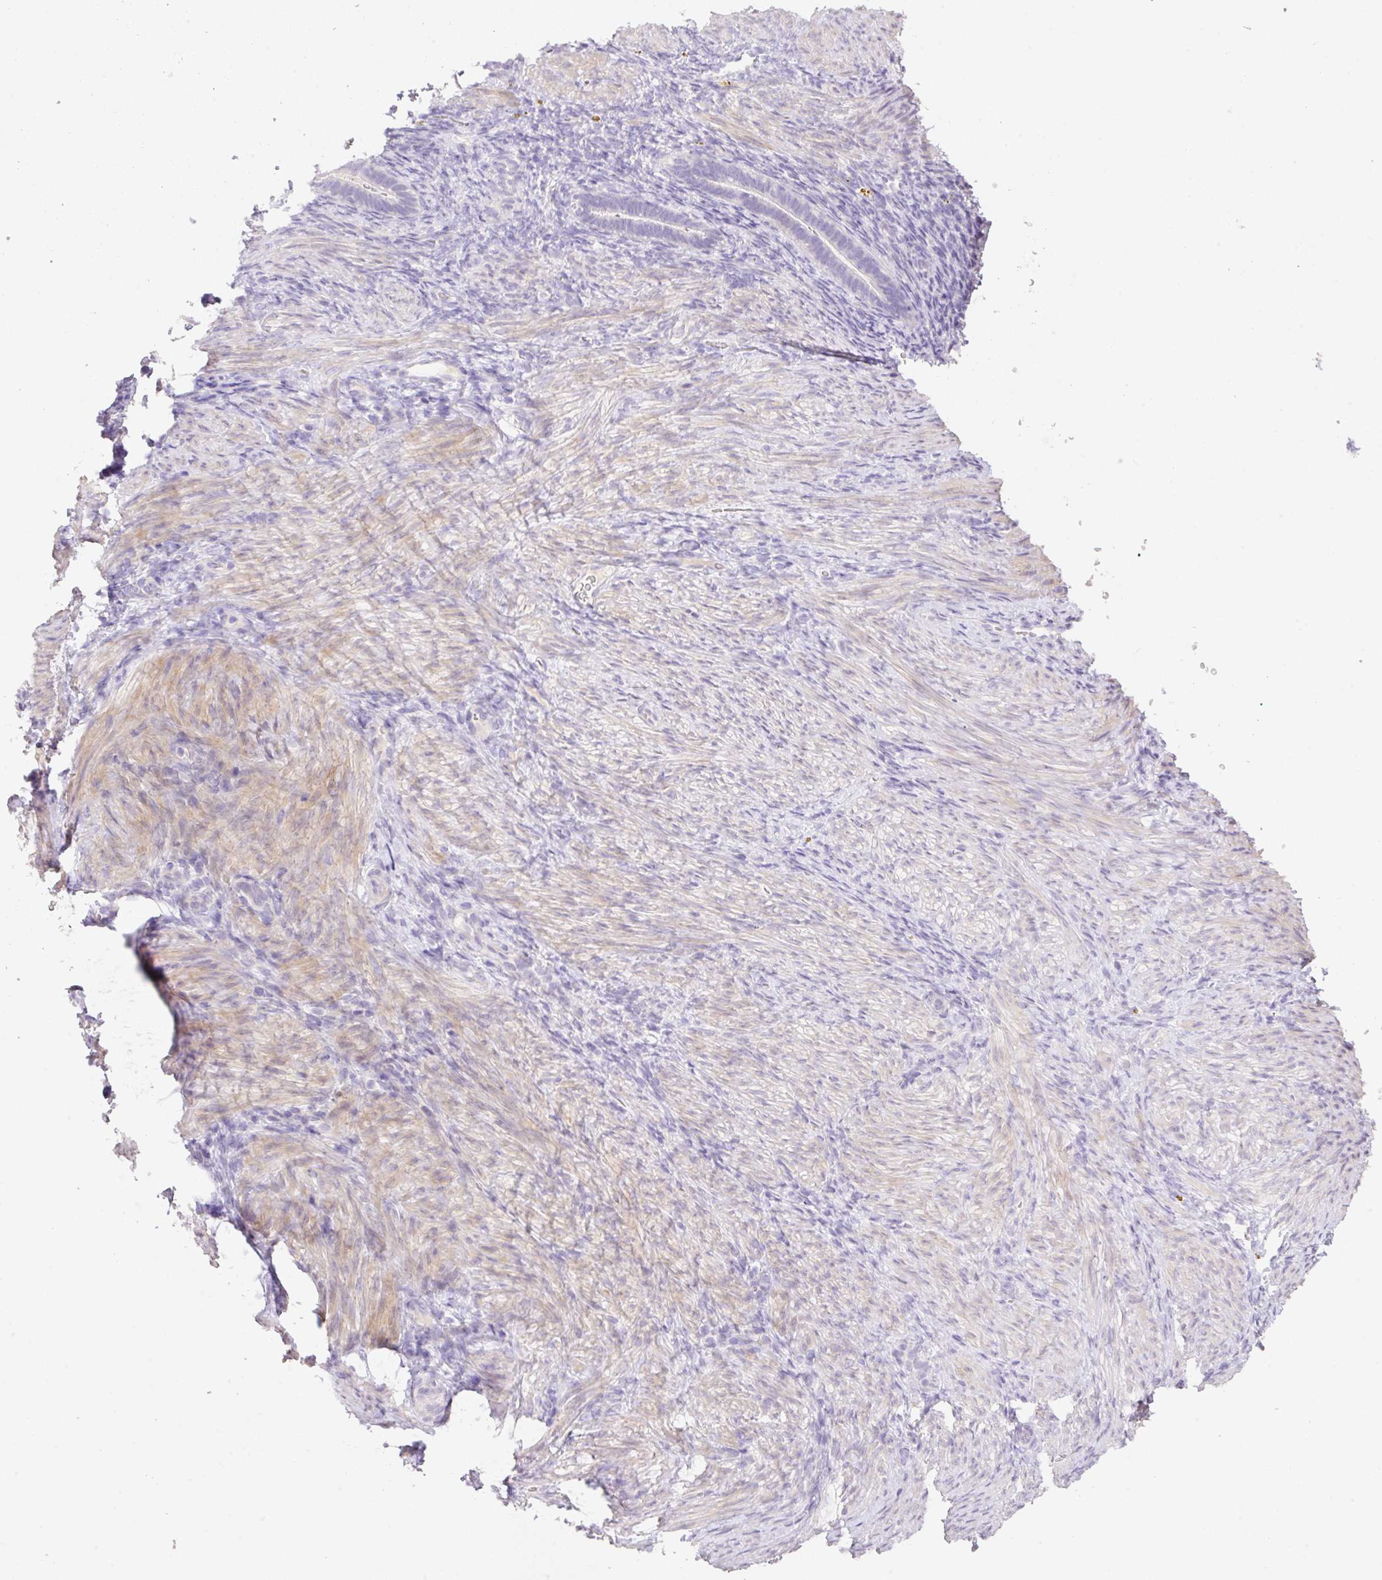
{"staining": {"intensity": "negative", "quantity": "none", "location": "none"}, "tissue": "endometrium", "cell_type": "Cells in endometrial stroma", "image_type": "normal", "snomed": [{"axis": "morphology", "description": "Normal tissue, NOS"}, {"axis": "topography", "description": "Endometrium"}], "caption": "Immunohistochemistry of unremarkable human endometrium exhibits no staining in cells in endometrial stroma.", "gene": "HCRTR2", "patient": {"sex": "female", "age": 34}}